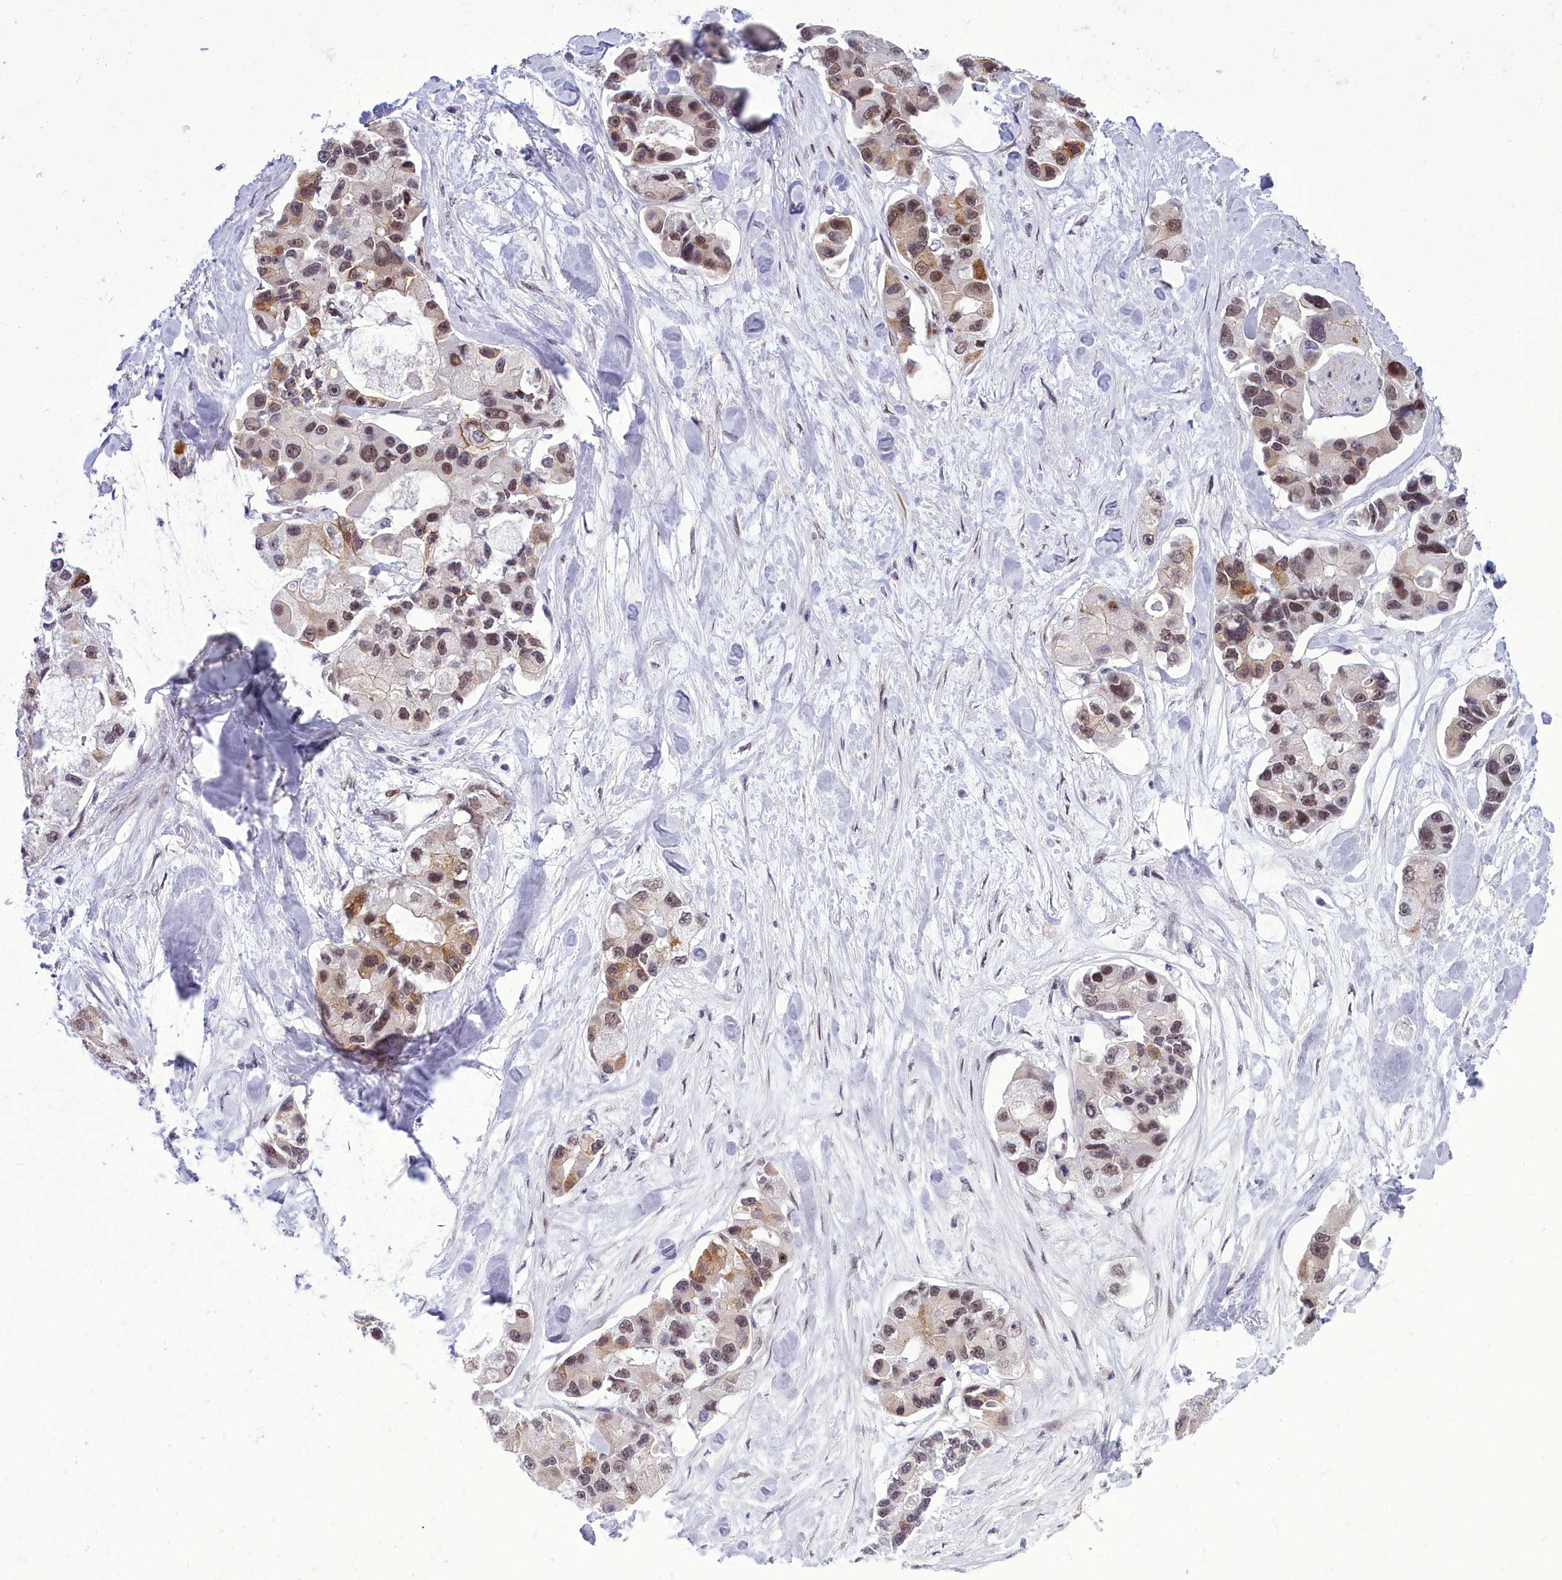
{"staining": {"intensity": "moderate", "quantity": ">75%", "location": "cytoplasmic/membranous,nuclear"}, "tissue": "lung cancer", "cell_type": "Tumor cells", "image_type": "cancer", "snomed": [{"axis": "morphology", "description": "Adenocarcinoma, NOS"}, {"axis": "topography", "description": "Lung"}], "caption": "Immunohistochemical staining of lung adenocarcinoma demonstrates medium levels of moderate cytoplasmic/membranous and nuclear staining in about >75% of tumor cells. The staining is performed using DAB brown chromogen to label protein expression. The nuclei are counter-stained blue using hematoxylin.", "gene": "CEACAM19", "patient": {"sex": "female", "age": 54}}